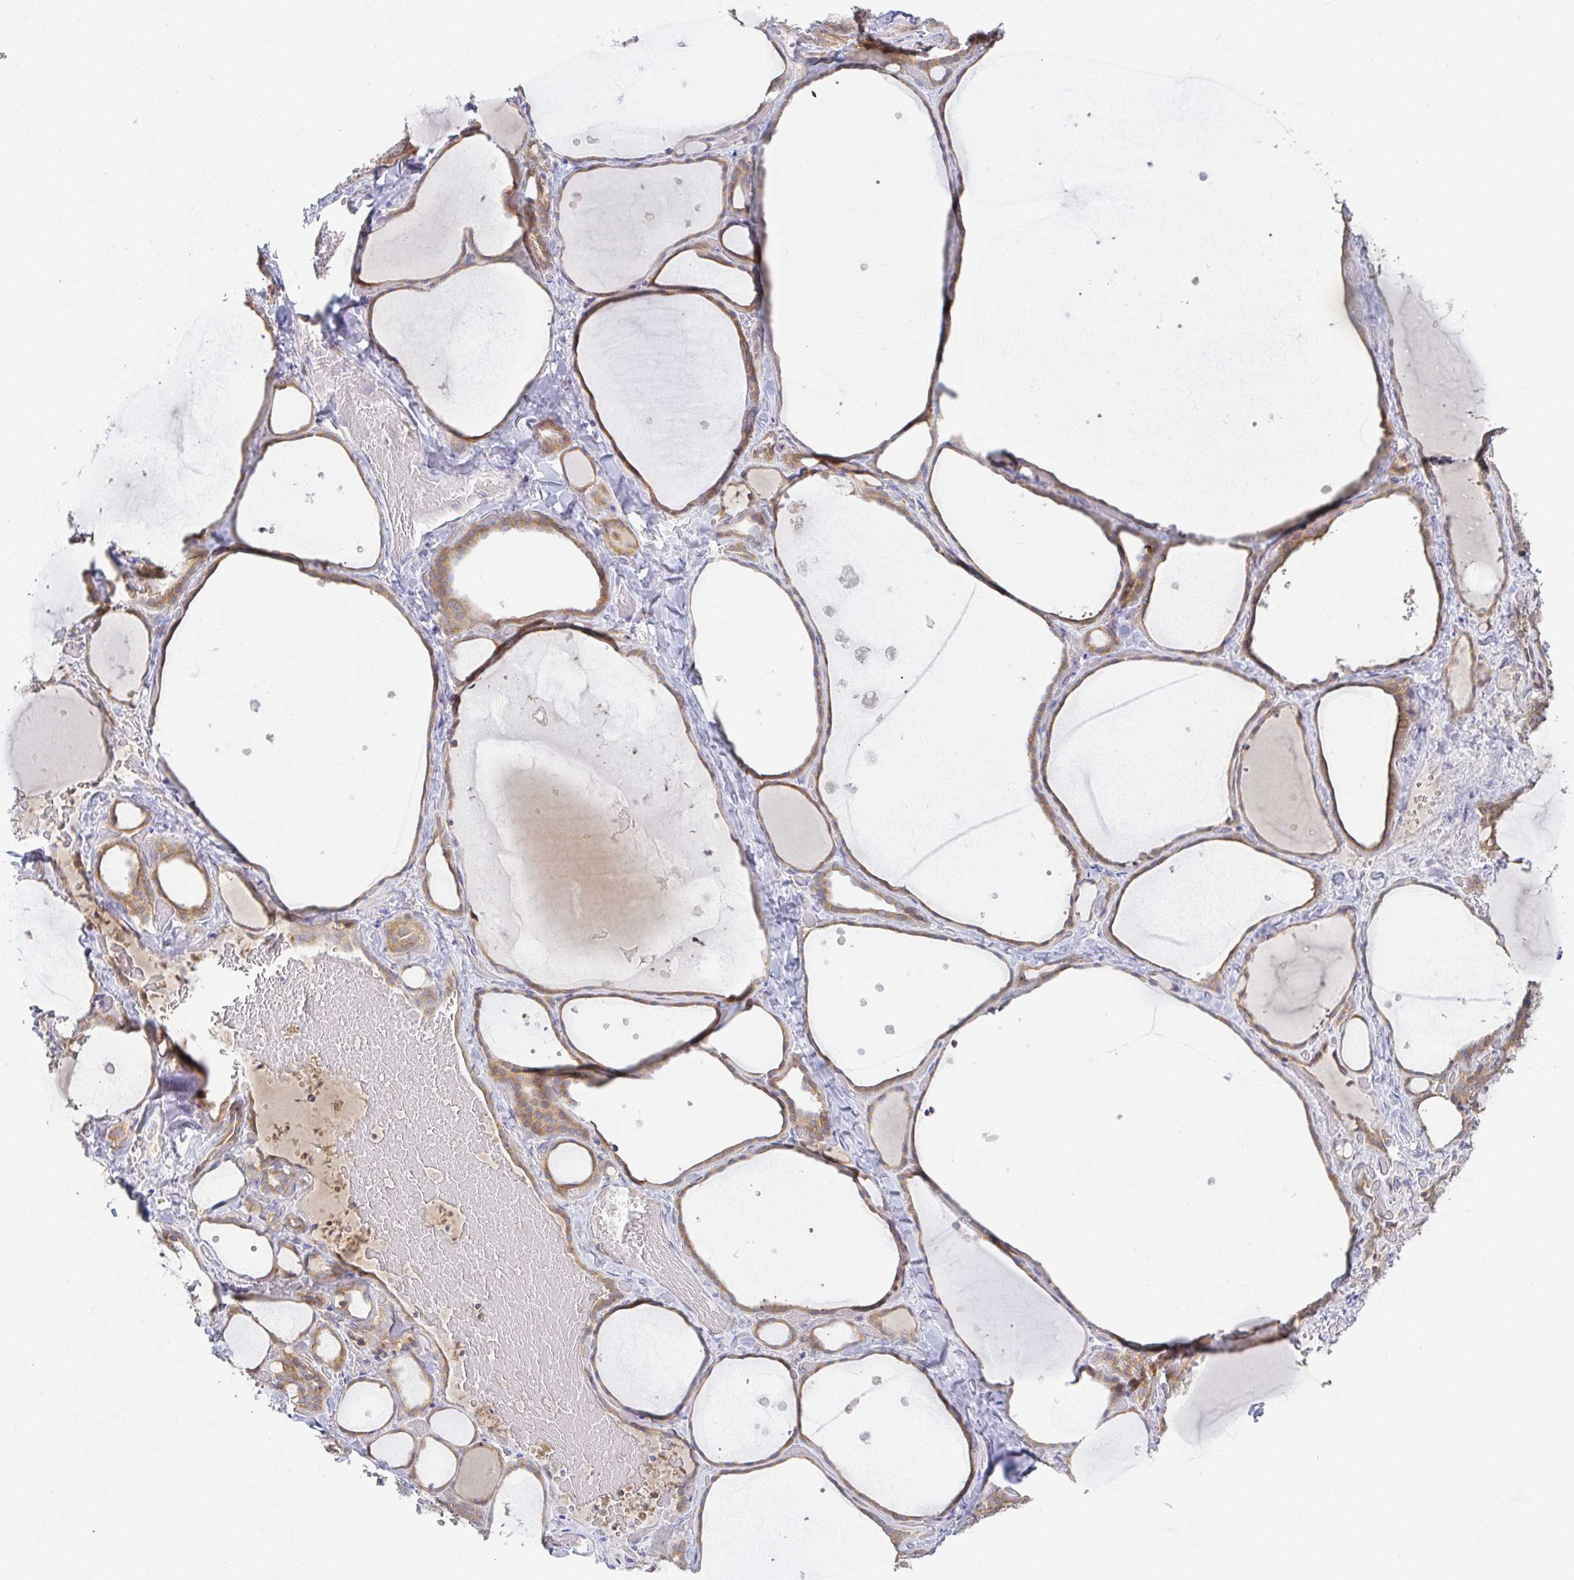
{"staining": {"intensity": "moderate", "quantity": ">75%", "location": "cytoplasmic/membranous"}, "tissue": "thyroid gland", "cell_type": "Glandular cells", "image_type": "normal", "snomed": [{"axis": "morphology", "description": "Normal tissue, NOS"}, {"axis": "topography", "description": "Thyroid gland"}], "caption": "High-power microscopy captured an immunohistochemistry image of unremarkable thyroid gland, revealing moderate cytoplasmic/membranous positivity in approximately >75% of glandular cells. The protein of interest is stained brown, and the nuclei are stained in blue (DAB IHC with brightfield microscopy, high magnification).", "gene": "DERL2", "patient": {"sex": "female", "age": 36}}